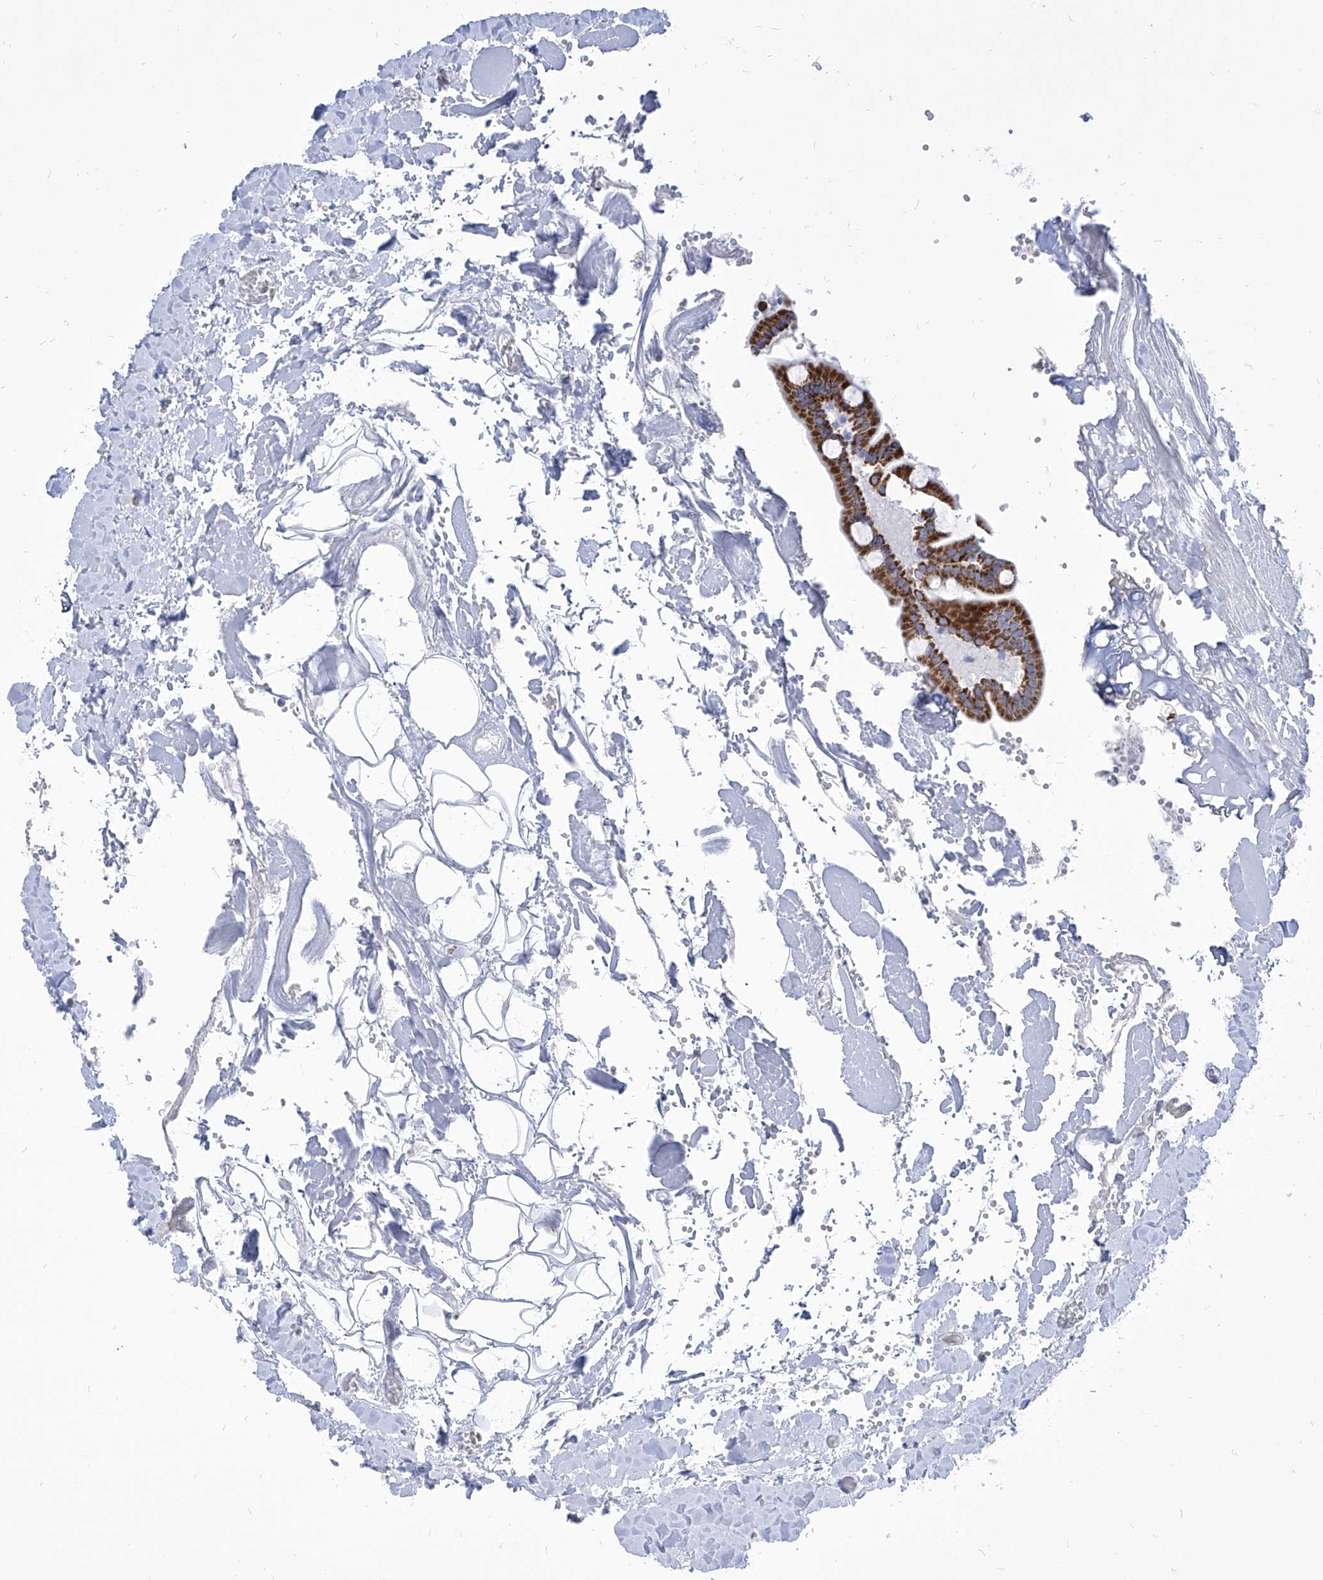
{"staining": {"intensity": "strong", "quantity": "25%-75%", "location": "cytoplasmic/membranous"}, "tissue": "gallbladder", "cell_type": "Glandular cells", "image_type": "normal", "snomed": [{"axis": "morphology", "description": "Normal tissue, NOS"}, {"axis": "topography", "description": "Gallbladder"}], "caption": "Protein staining of unremarkable gallbladder displays strong cytoplasmic/membranous staining in about 25%-75% of glandular cells. (DAB (3,3'-diaminobenzidine) IHC with brightfield microscopy, high magnification).", "gene": "COQ3", "patient": {"sex": "male", "age": 55}}